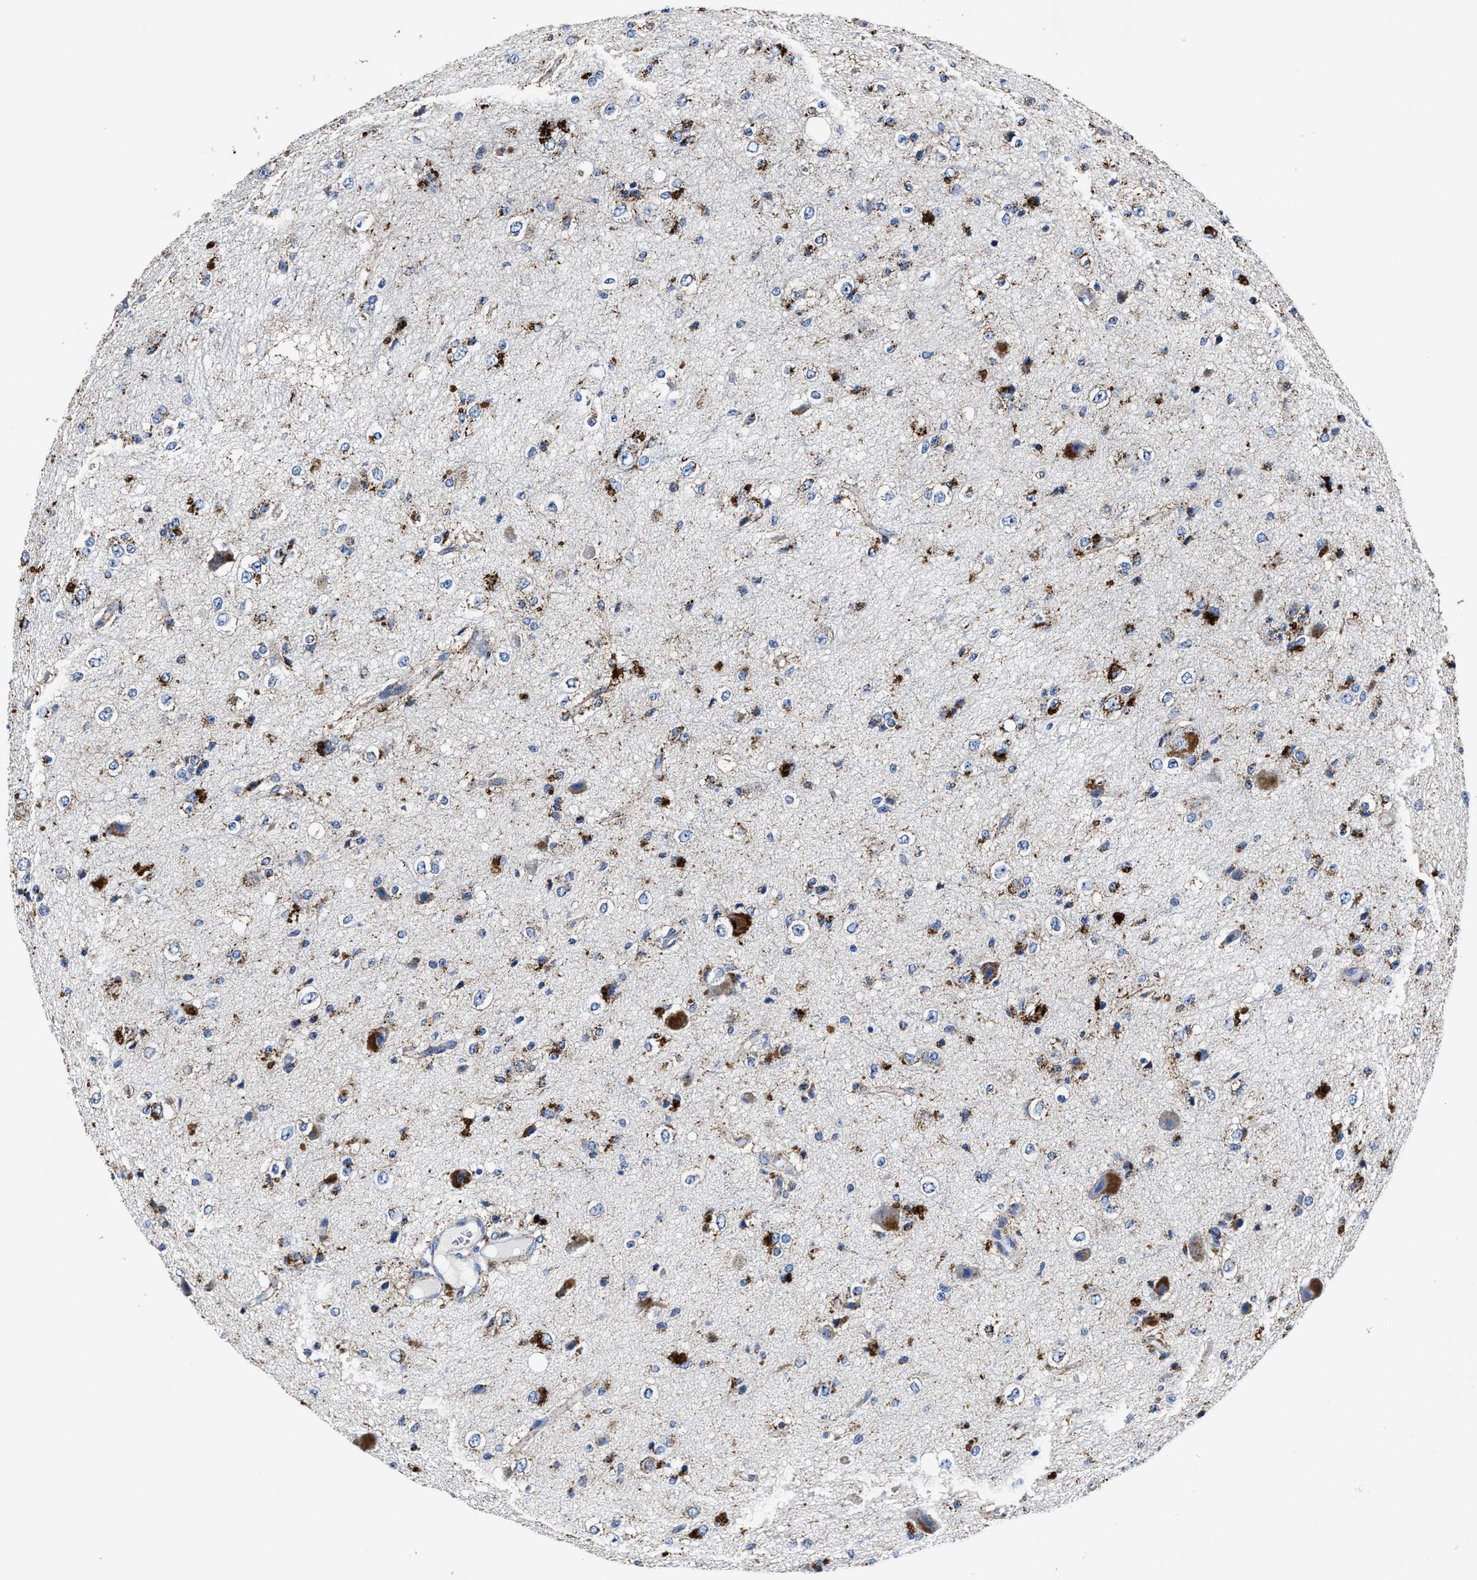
{"staining": {"intensity": "strong", "quantity": "25%-75%", "location": "cytoplasmic/membranous"}, "tissue": "glioma", "cell_type": "Tumor cells", "image_type": "cancer", "snomed": [{"axis": "morphology", "description": "Glioma, malignant, High grade"}, {"axis": "topography", "description": "pancreas cauda"}], "caption": "Malignant high-grade glioma tissue demonstrates strong cytoplasmic/membranous staining in about 25%-75% of tumor cells", "gene": "LAMTOR4", "patient": {"sex": "male", "age": 60}}